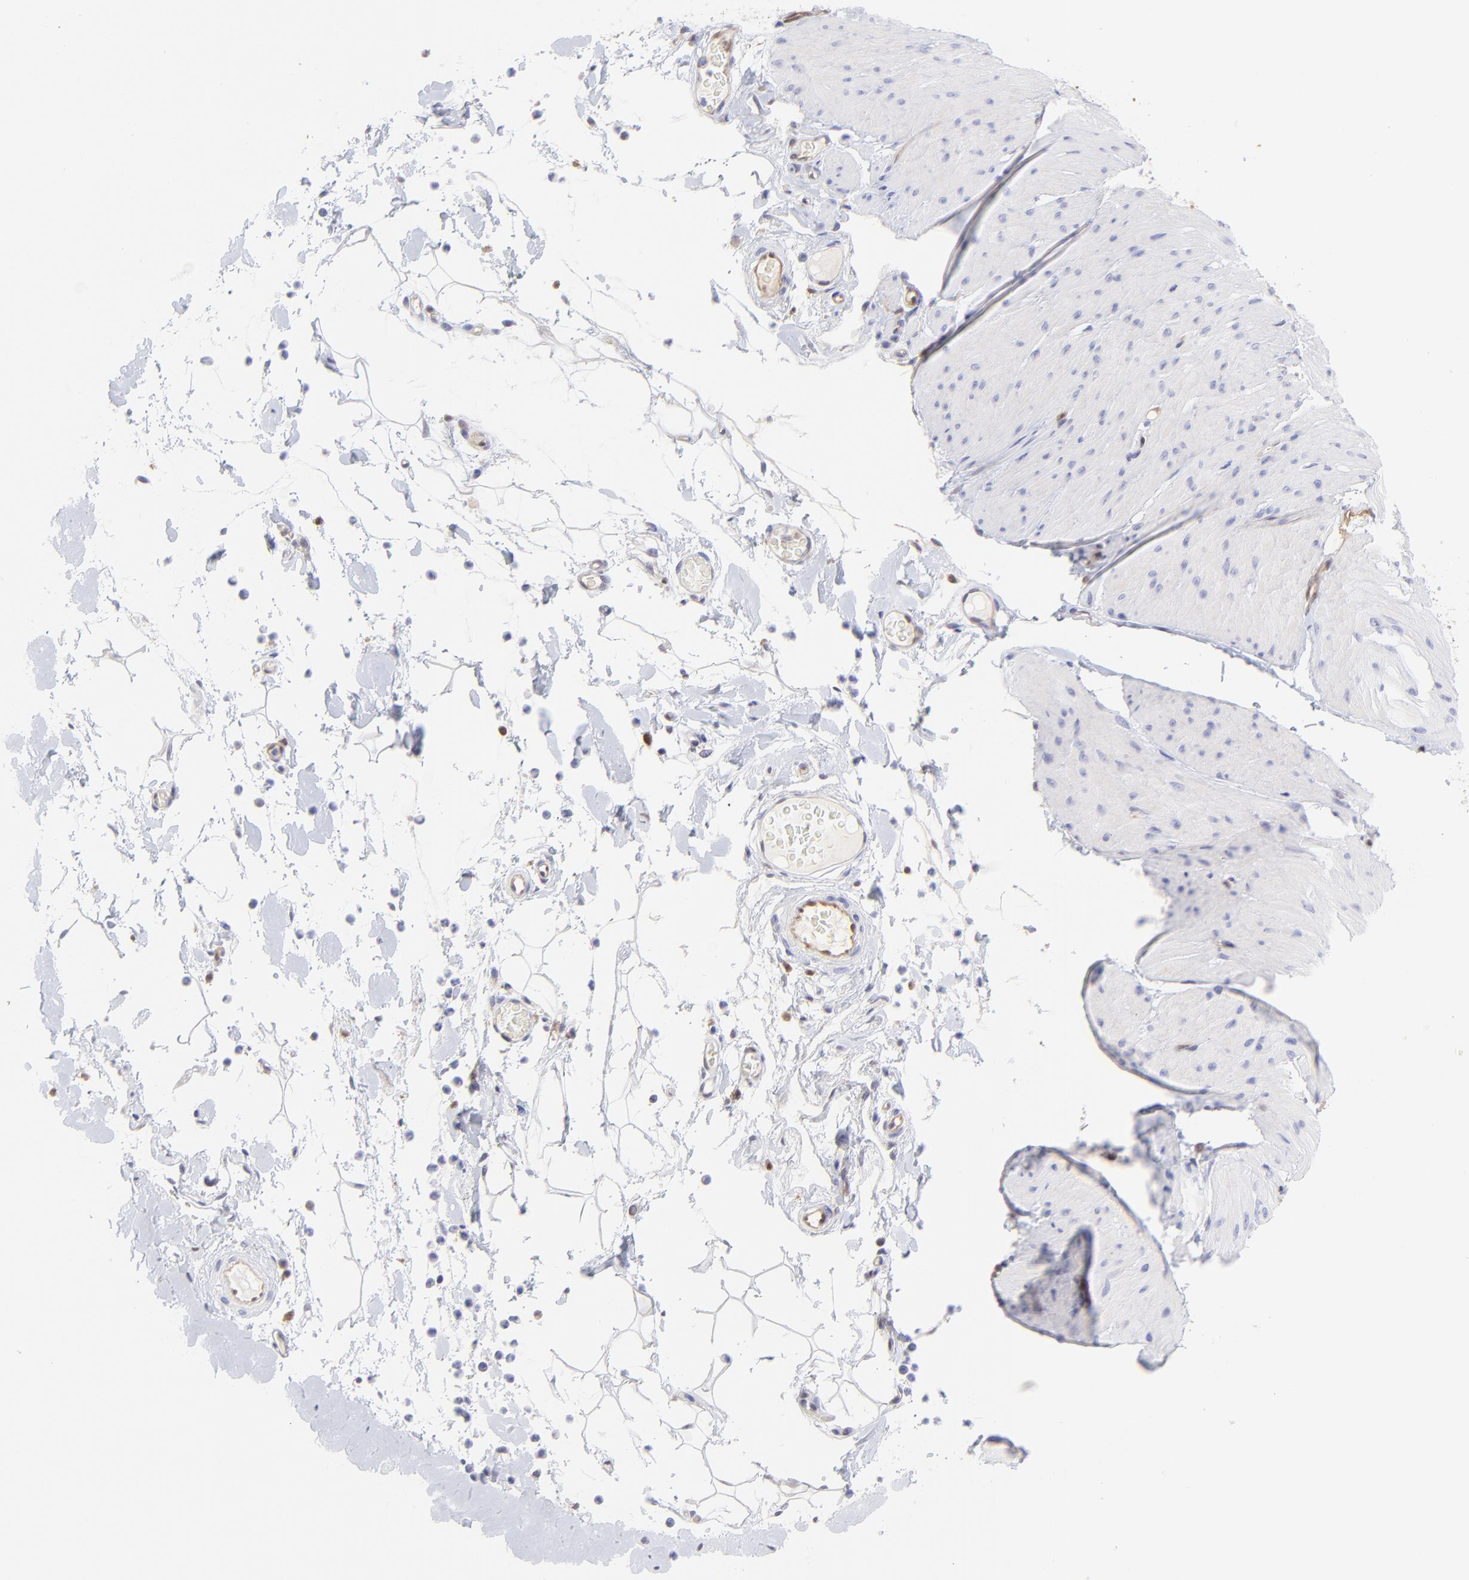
{"staining": {"intensity": "negative", "quantity": "none", "location": "none"}, "tissue": "smooth muscle", "cell_type": "Smooth muscle cells", "image_type": "normal", "snomed": [{"axis": "morphology", "description": "Normal tissue, NOS"}, {"axis": "topography", "description": "Smooth muscle"}, {"axis": "topography", "description": "Colon"}], "caption": "This is an immunohistochemistry micrograph of unremarkable human smooth muscle. There is no staining in smooth muscle cells.", "gene": "HYAL1", "patient": {"sex": "male", "age": 67}}